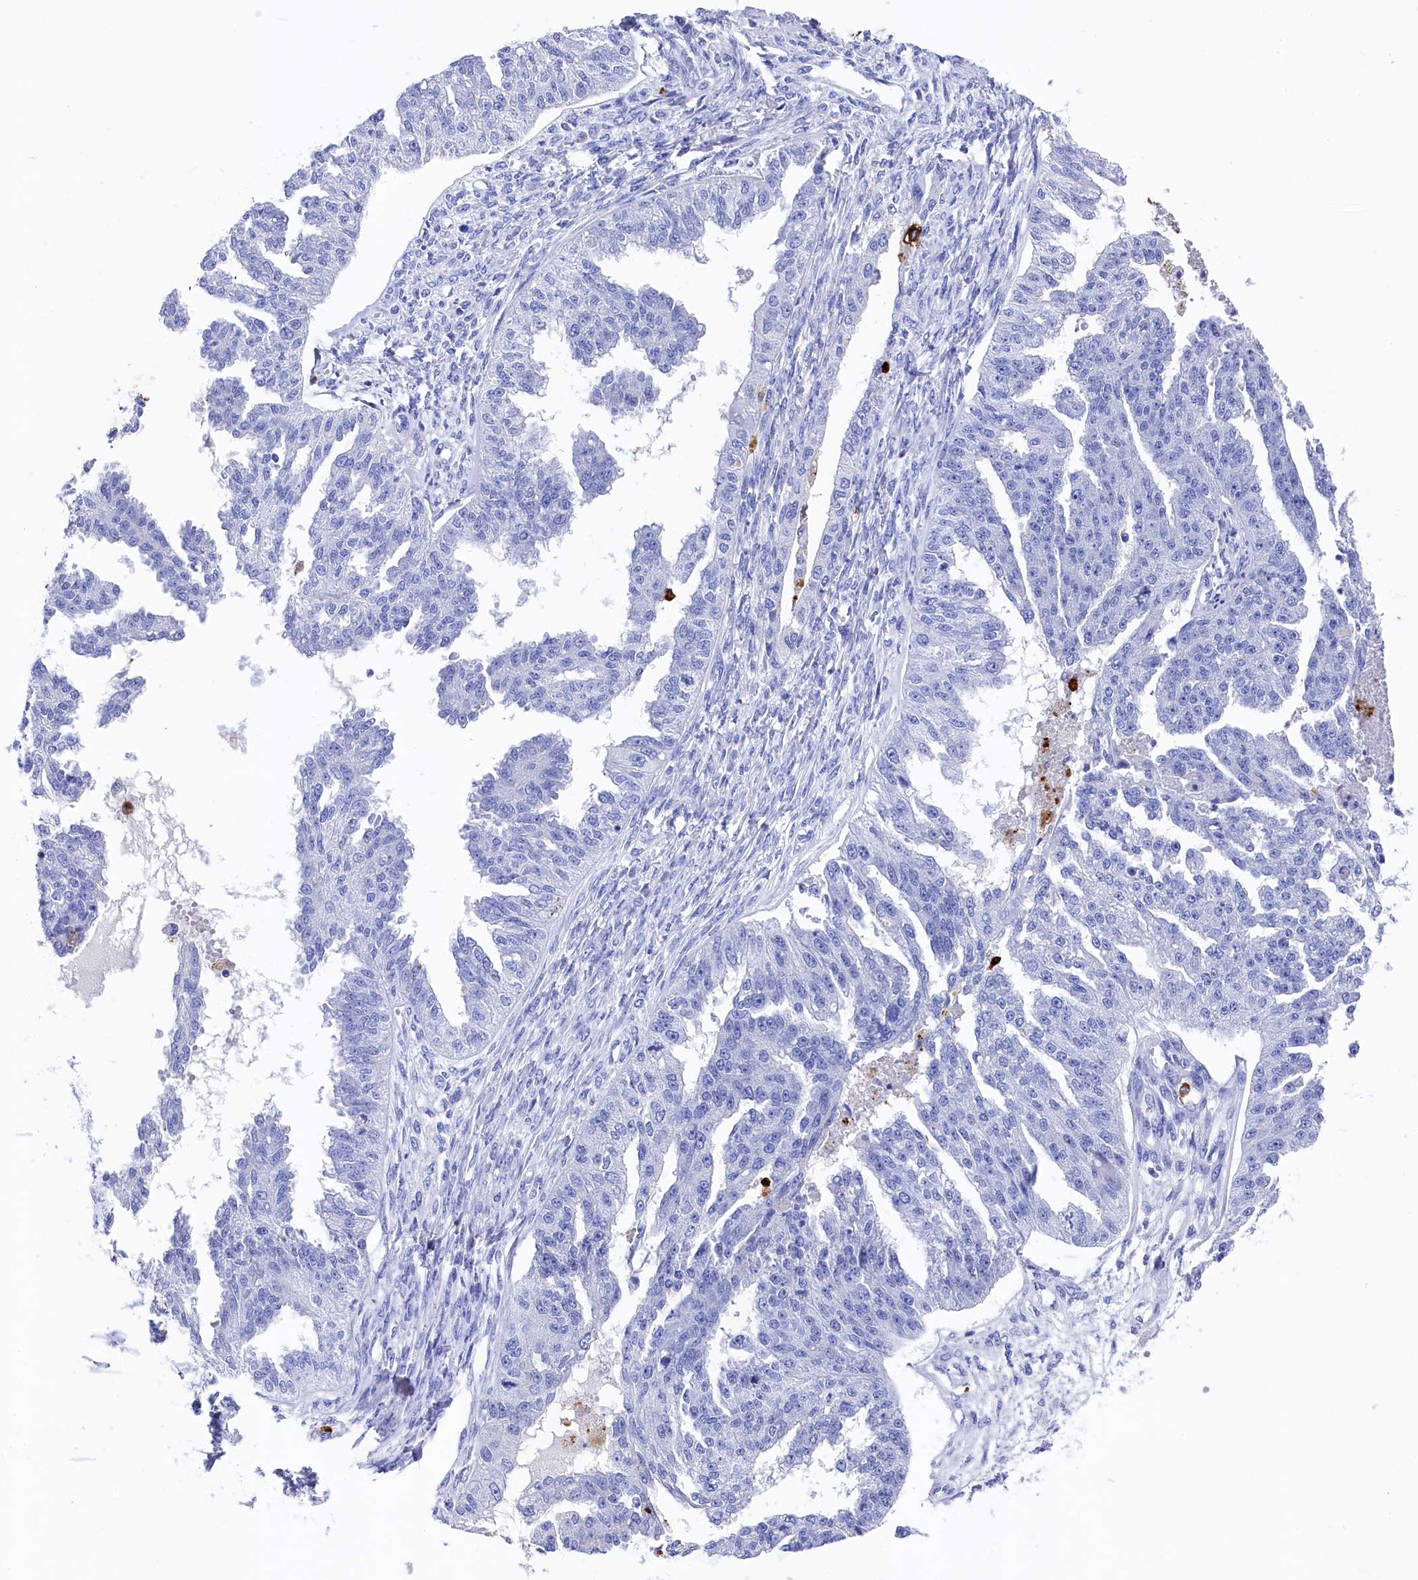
{"staining": {"intensity": "negative", "quantity": "none", "location": "none"}, "tissue": "ovarian cancer", "cell_type": "Tumor cells", "image_type": "cancer", "snomed": [{"axis": "morphology", "description": "Cystadenocarcinoma, serous, NOS"}, {"axis": "topography", "description": "Ovary"}], "caption": "The immunohistochemistry (IHC) image has no significant staining in tumor cells of ovarian serous cystadenocarcinoma tissue.", "gene": "PLAC8", "patient": {"sex": "female", "age": 58}}